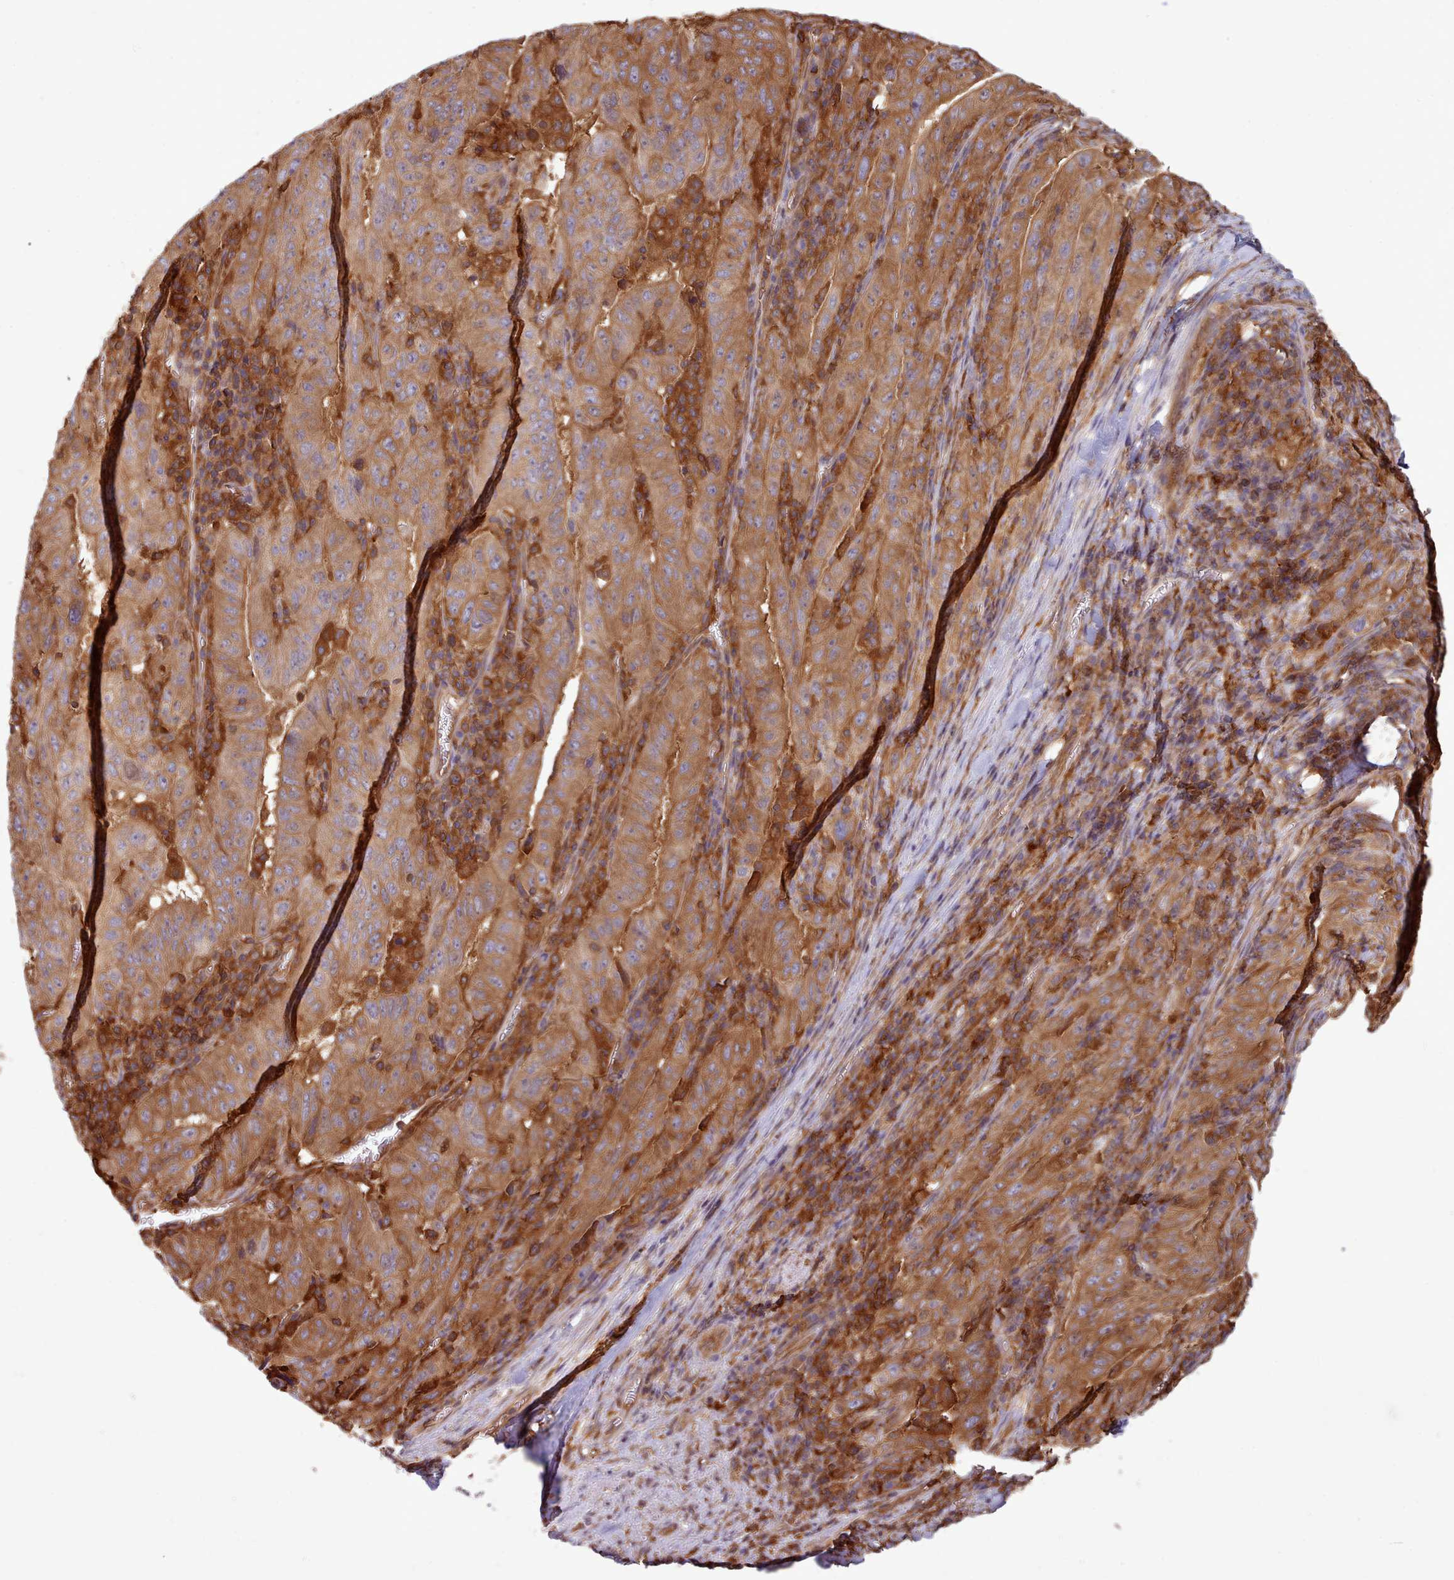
{"staining": {"intensity": "strong", "quantity": ">75%", "location": "cytoplasmic/membranous"}, "tissue": "pancreatic cancer", "cell_type": "Tumor cells", "image_type": "cancer", "snomed": [{"axis": "morphology", "description": "Adenocarcinoma, NOS"}, {"axis": "topography", "description": "Pancreas"}], "caption": "Tumor cells exhibit strong cytoplasmic/membranous staining in approximately >75% of cells in adenocarcinoma (pancreatic).", "gene": "SLC4A9", "patient": {"sex": "male", "age": 63}}